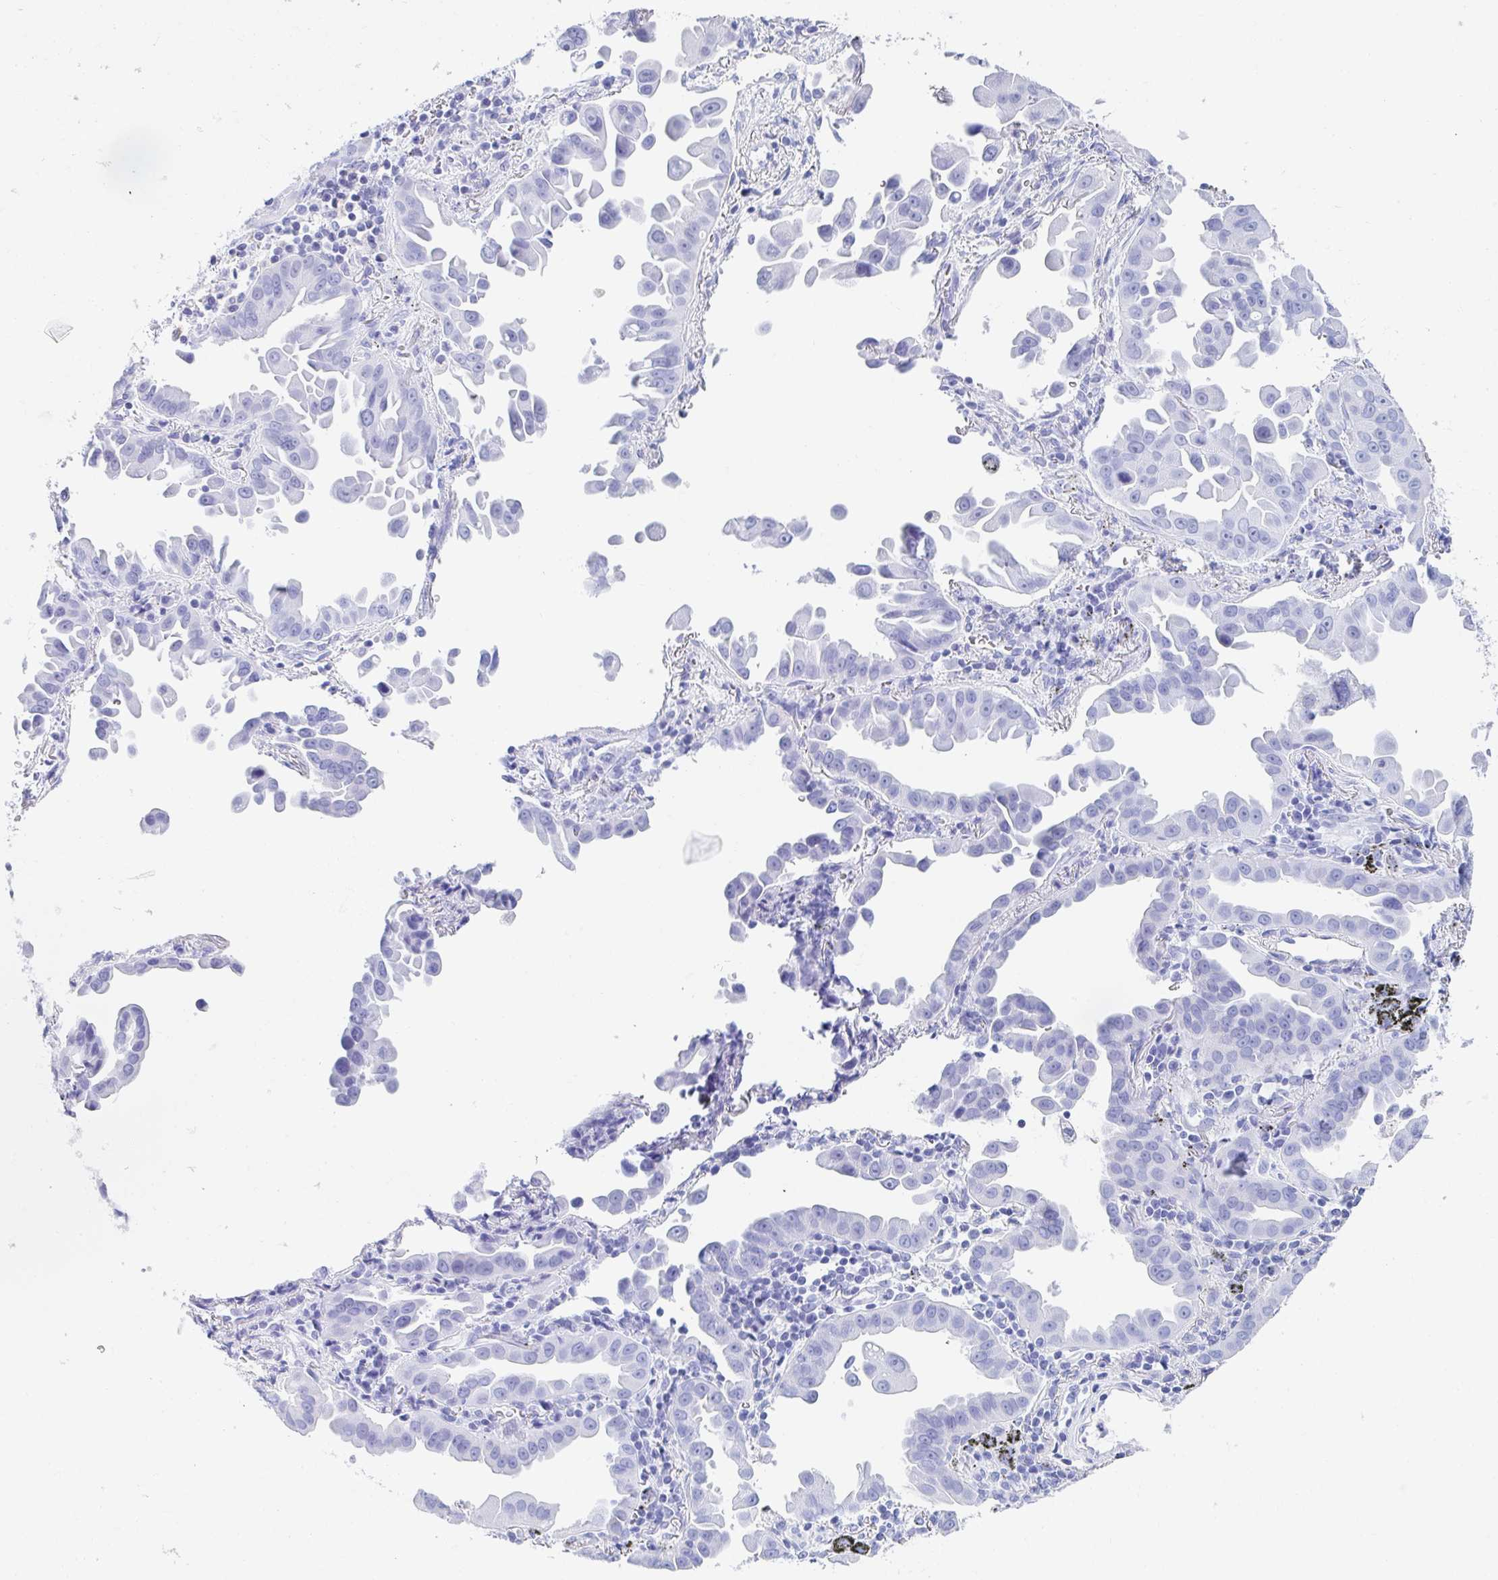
{"staining": {"intensity": "negative", "quantity": "none", "location": "none"}, "tissue": "lung cancer", "cell_type": "Tumor cells", "image_type": "cancer", "snomed": [{"axis": "morphology", "description": "Adenocarcinoma, NOS"}, {"axis": "topography", "description": "Lung"}], "caption": "IHC micrograph of neoplastic tissue: human lung cancer (adenocarcinoma) stained with DAB (3,3'-diaminobenzidine) displays no significant protein expression in tumor cells.", "gene": "FRMD3", "patient": {"sex": "male", "age": 68}}